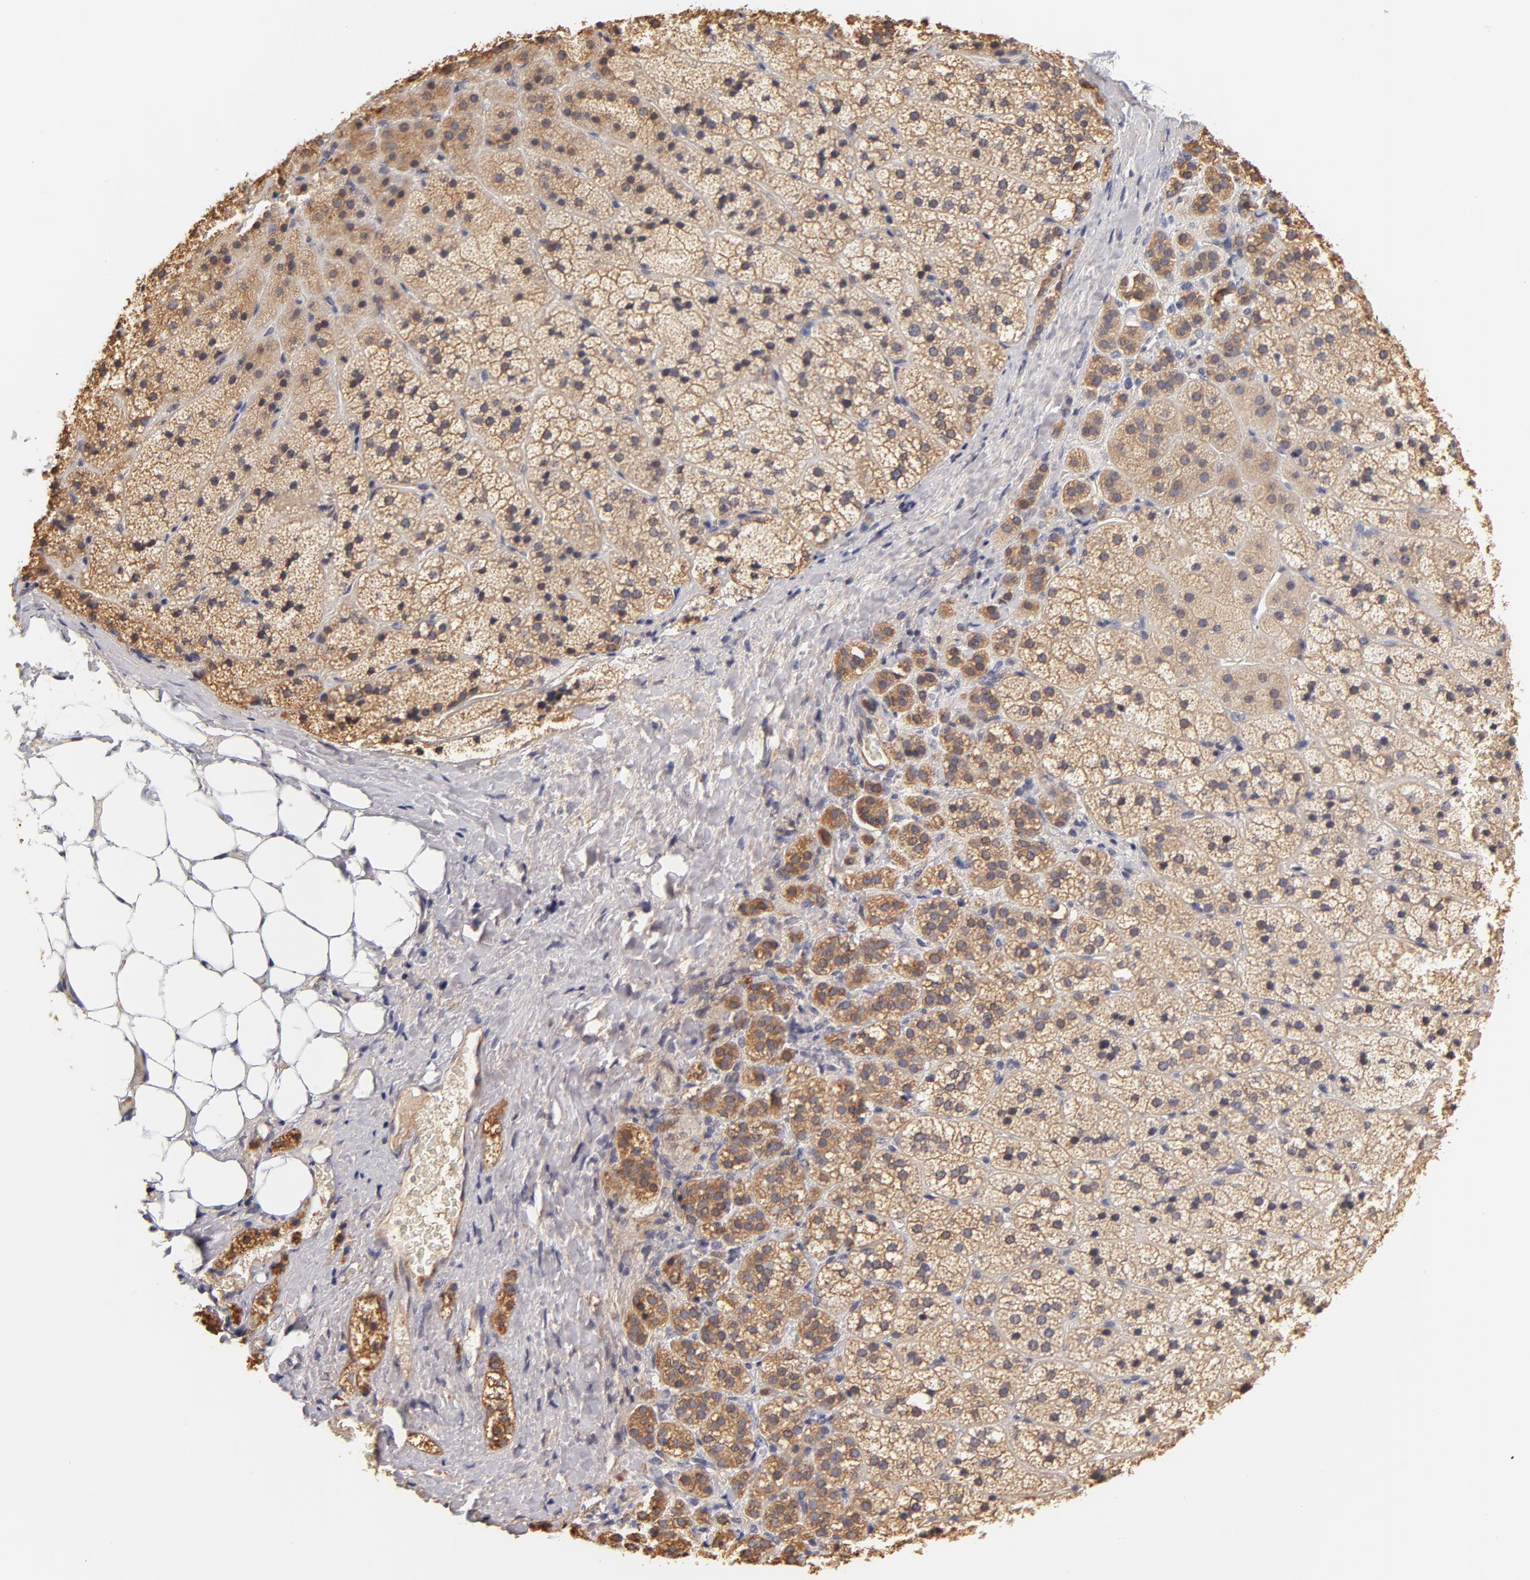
{"staining": {"intensity": "strong", "quantity": ">75%", "location": "cytoplasmic/membranous"}, "tissue": "adrenal gland", "cell_type": "Glandular cells", "image_type": "normal", "snomed": [{"axis": "morphology", "description": "Normal tissue, NOS"}, {"axis": "topography", "description": "Adrenal gland"}], "caption": "Immunohistochemical staining of benign human adrenal gland shows strong cytoplasmic/membranous protein expression in approximately >75% of glandular cells.", "gene": "FCMR", "patient": {"sex": "female", "age": 44}}